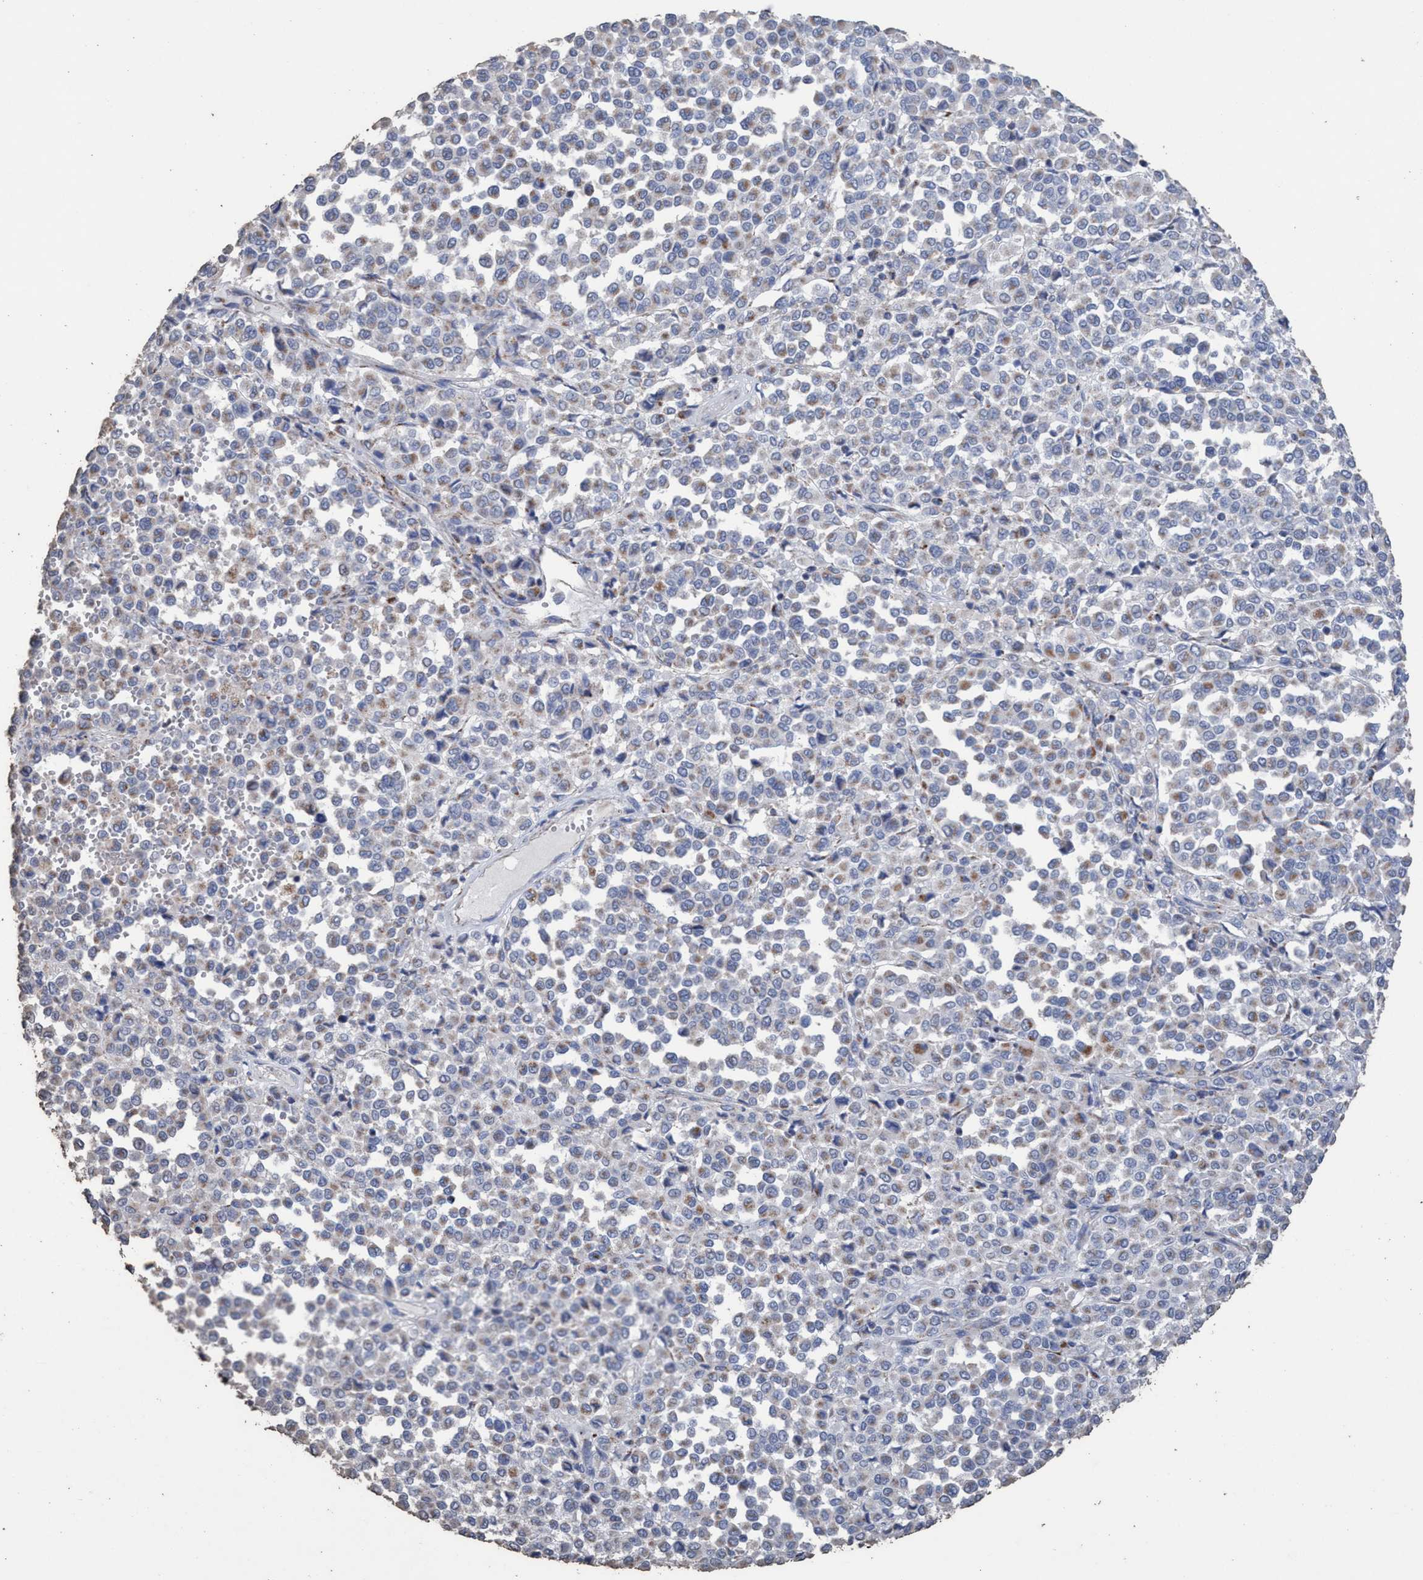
{"staining": {"intensity": "weak", "quantity": "<25%", "location": "cytoplasmic/membranous"}, "tissue": "melanoma", "cell_type": "Tumor cells", "image_type": "cancer", "snomed": [{"axis": "morphology", "description": "Malignant melanoma, Metastatic site"}, {"axis": "topography", "description": "Pancreas"}], "caption": "Immunohistochemistry image of neoplastic tissue: human malignant melanoma (metastatic site) stained with DAB displays no significant protein positivity in tumor cells.", "gene": "RSAD1", "patient": {"sex": "female", "age": 30}}